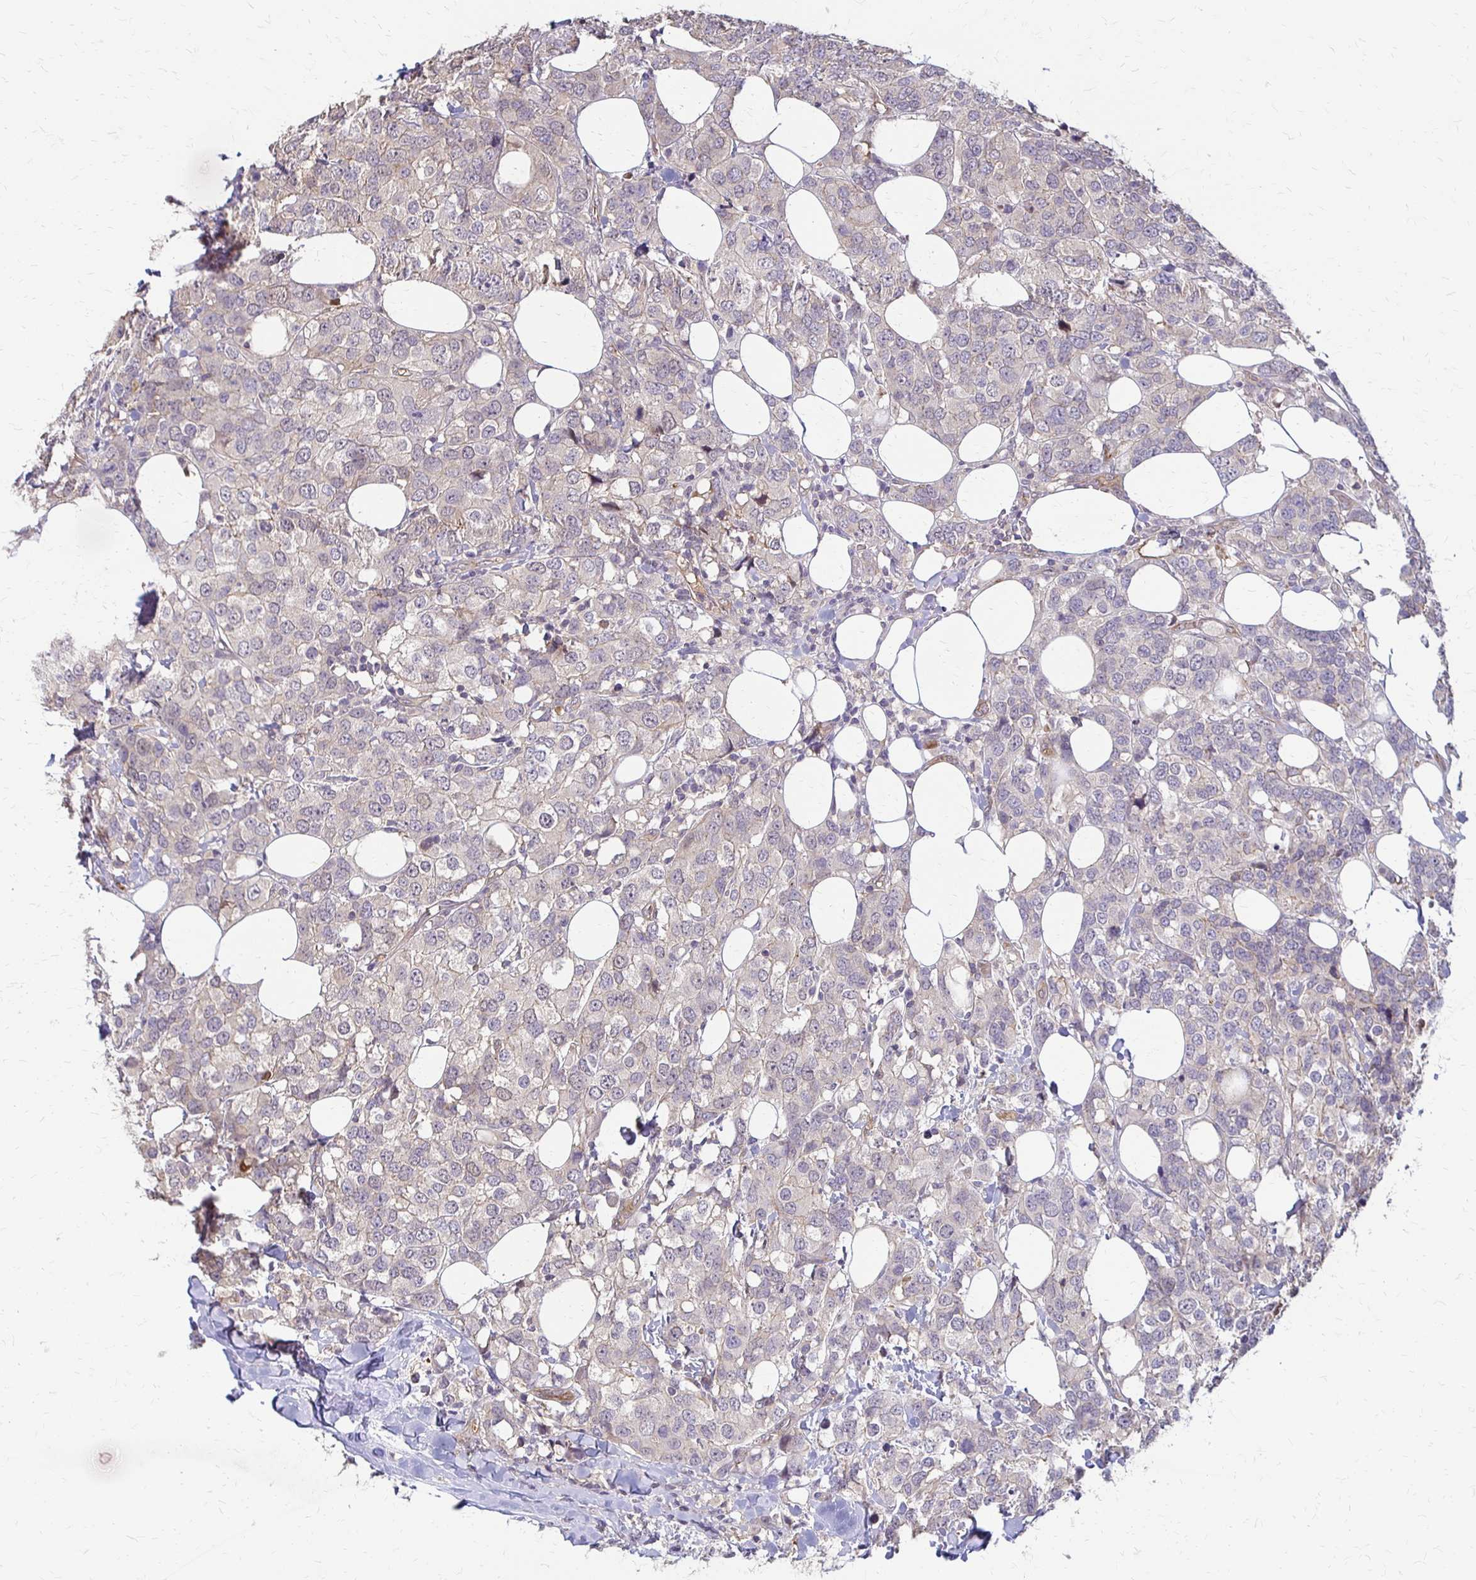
{"staining": {"intensity": "negative", "quantity": "none", "location": "none"}, "tissue": "breast cancer", "cell_type": "Tumor cells", "image_type": "cancer", "snomed": [{"axis": "morphology", "description": "Lobular carcinoma"}, {"axis": "topography", "description": "Breast"}], "caption": "This is a photomicrograph of immunohistochemistry staining of breast cancer, which shows no positivity in tumor cells.", "gene": "CFL2", "patient": {"sex": "female", "age": 59}}